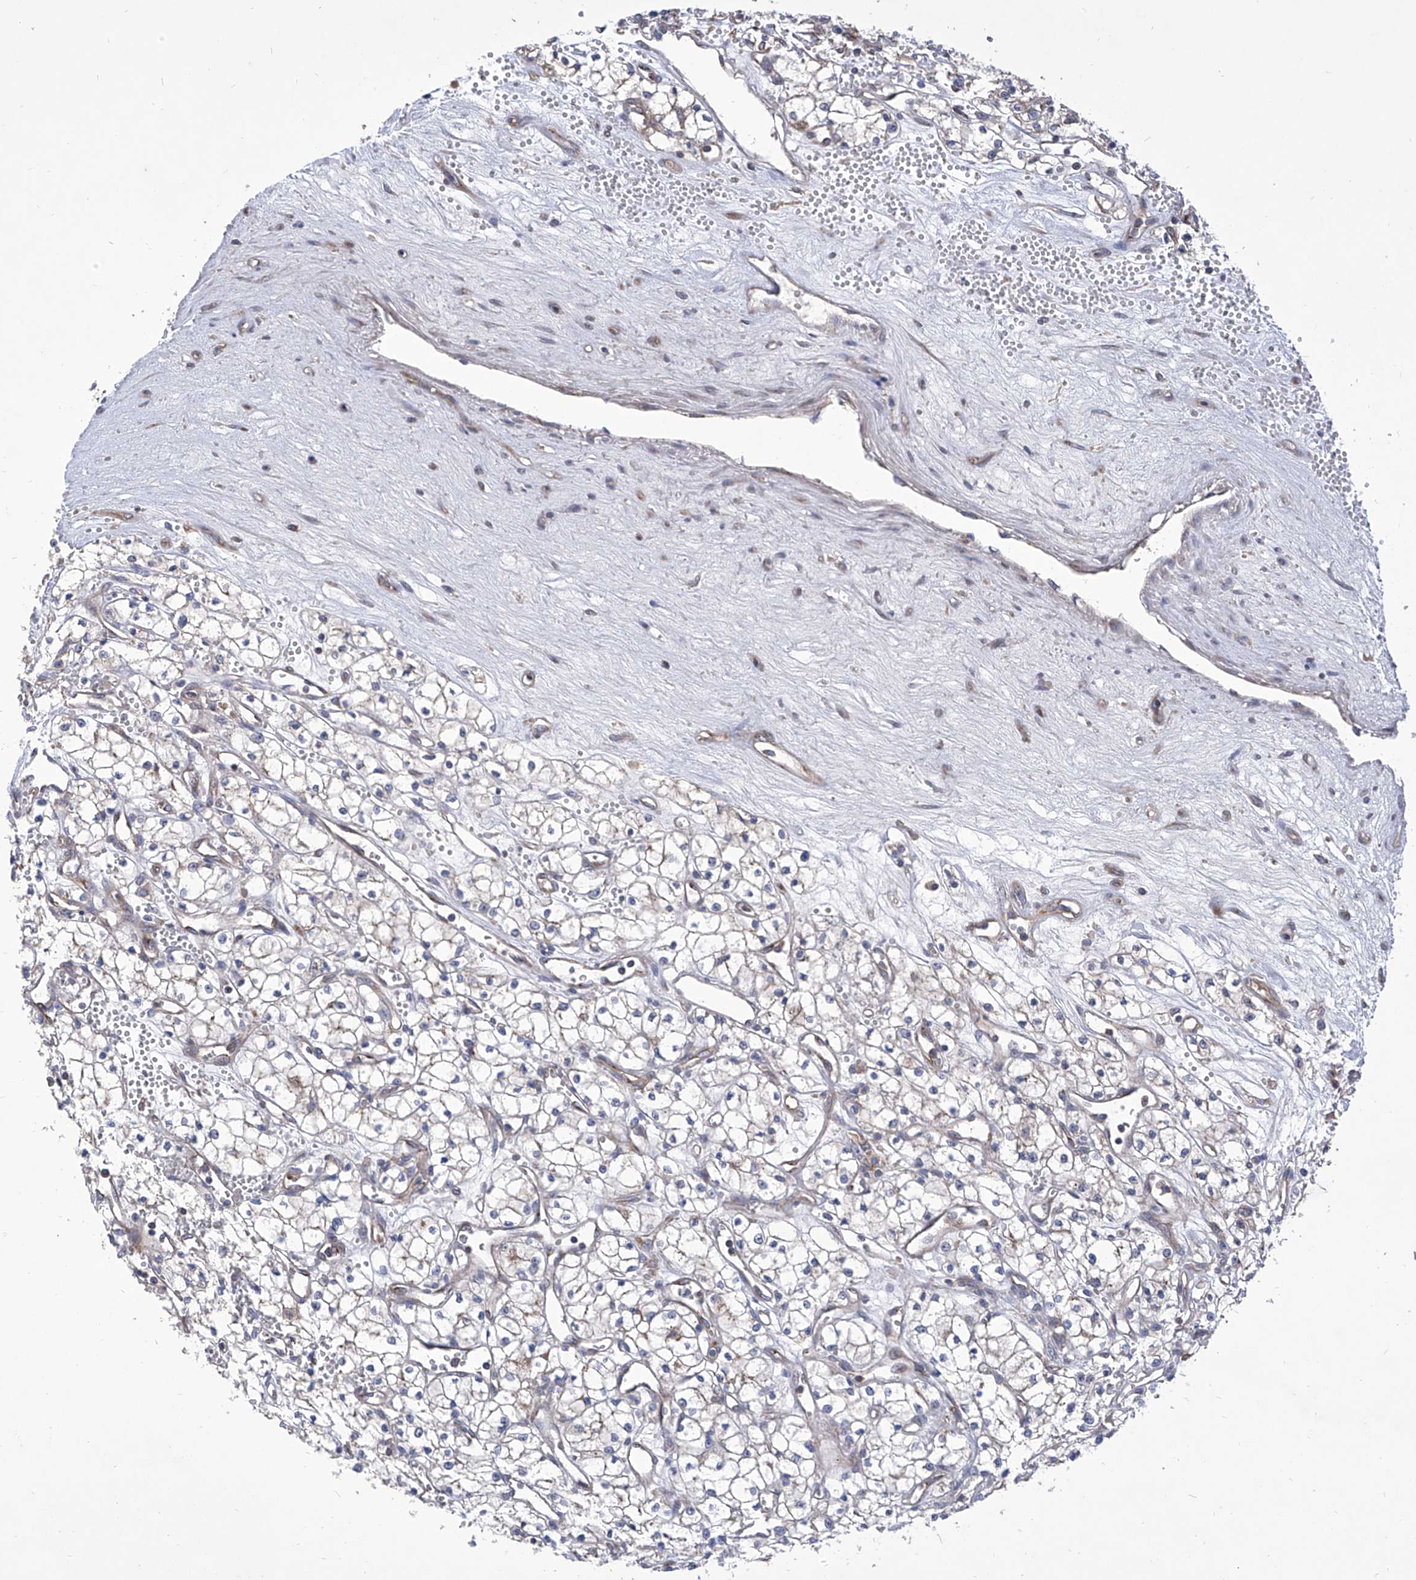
{"staining": {"intensity": "negative", "quantity": "none", "location": "none"}, "tissue": "renal cancer", "cell_type": "Tumor cells", "image_type": "cancer", "snomed": [{"axis": "morphology", "description": "Adenocarcinoma, NOS"}, {"axis": "topography", "description": "Kidney"}], "caption": "Immunohistochemical staining of renal cancer (adenocarcinoma) shows no significant staining in tumor cells.", "gene": "TJAP1", "patient": {"sex": "male", "age": 59}}